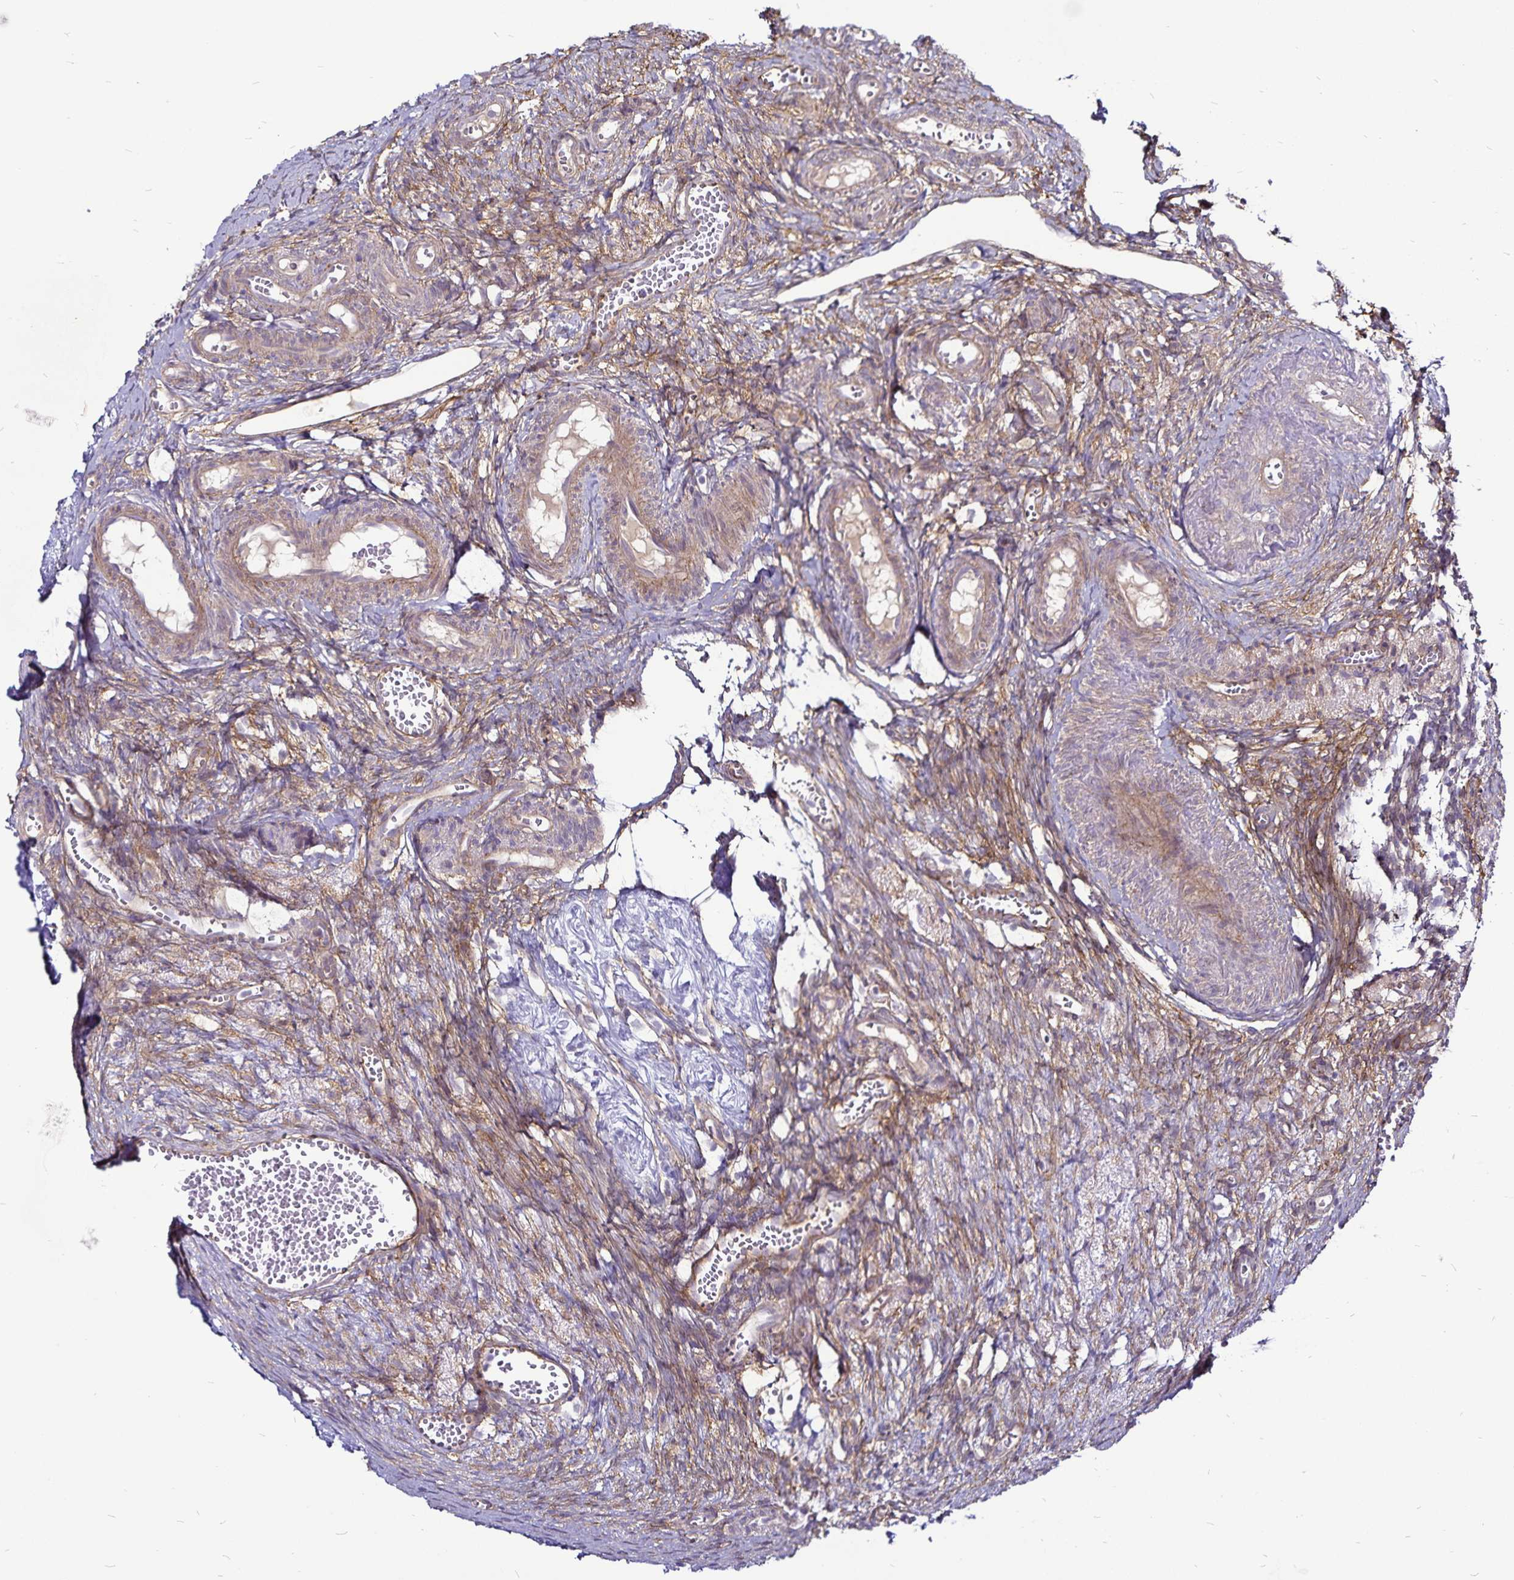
{"staining": {"intensity": "weak", "quantity": ">75%", "location": "cytoplasmic/membranous"}, "tissue": "ovary", "cell_type": "Ovarian stroma cells", "image_type": "normal", "snomed": [{"axis": "morphology", "description": "Normal tissue, NOS"}, {"axis": "topography", "description": "Ovary"}], "caption": "DAB (3,3'-diaminobenzidine) immunohistochemical staining of normal ovary exhibits weak cytoplasmic/membranous protein expression in approximately >75% of ovarian stroma cells.", "gene": "GNG12", "patient": {"sex": "female", "age": 41}}